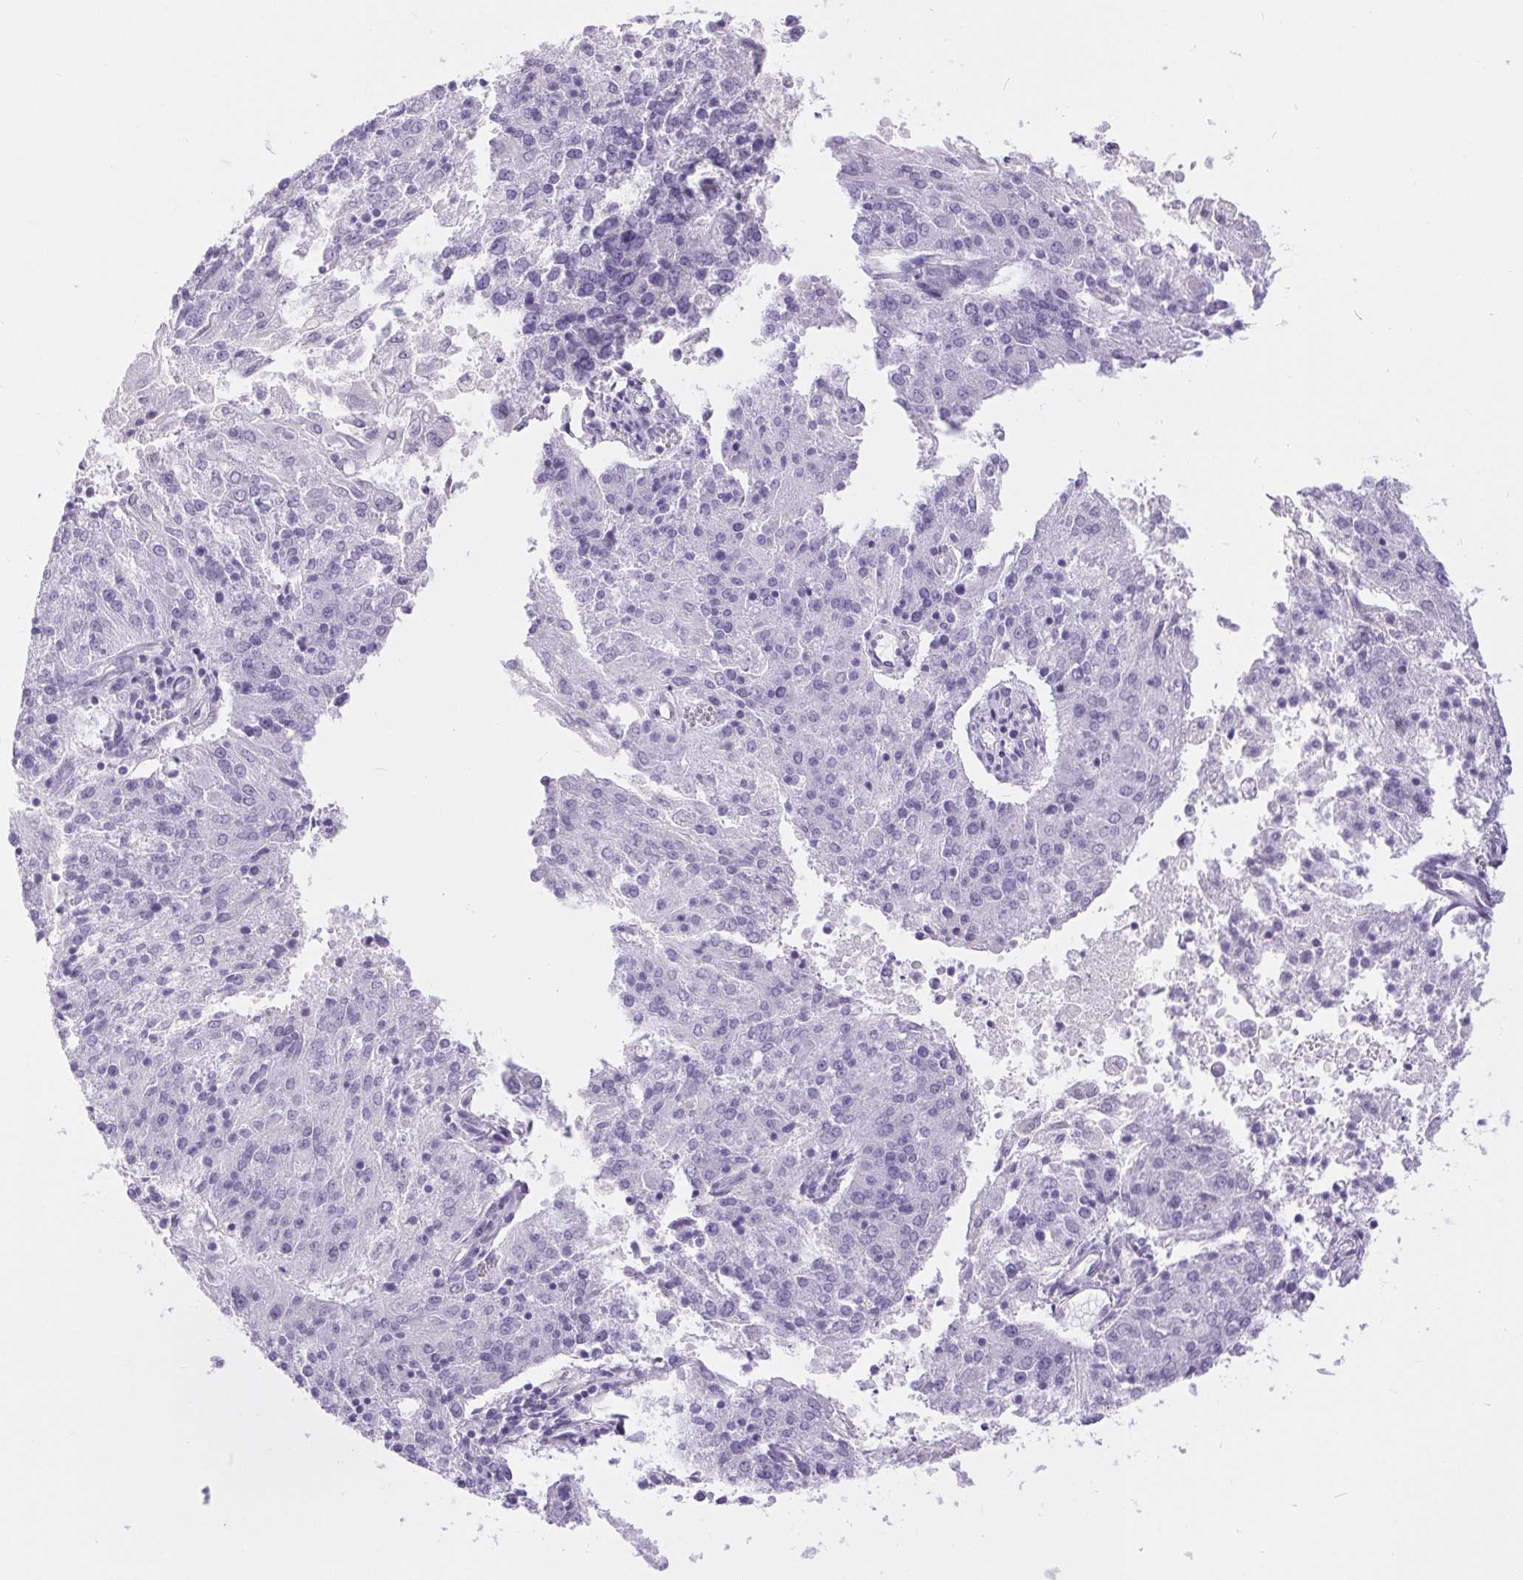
{"staining": {"intensity": "negative", "quantity": "none", "location": "none"}, "tissue": "endometrial cancer", "cell_type": "Tumor cells", "image_type": "cancer", "snomed": [{"axis": "morphology", "description": "Adenocarcinoma, NOS"}, {"axis": "topography", "description": "Endometrium"}], "caption": "Immunohistochemical staining of adenocarcinoma (endometrial) demonstrates no significant positivity in tumor cells.", "gene": "XDH", "patient": {"sex": "female", "age": 82}}